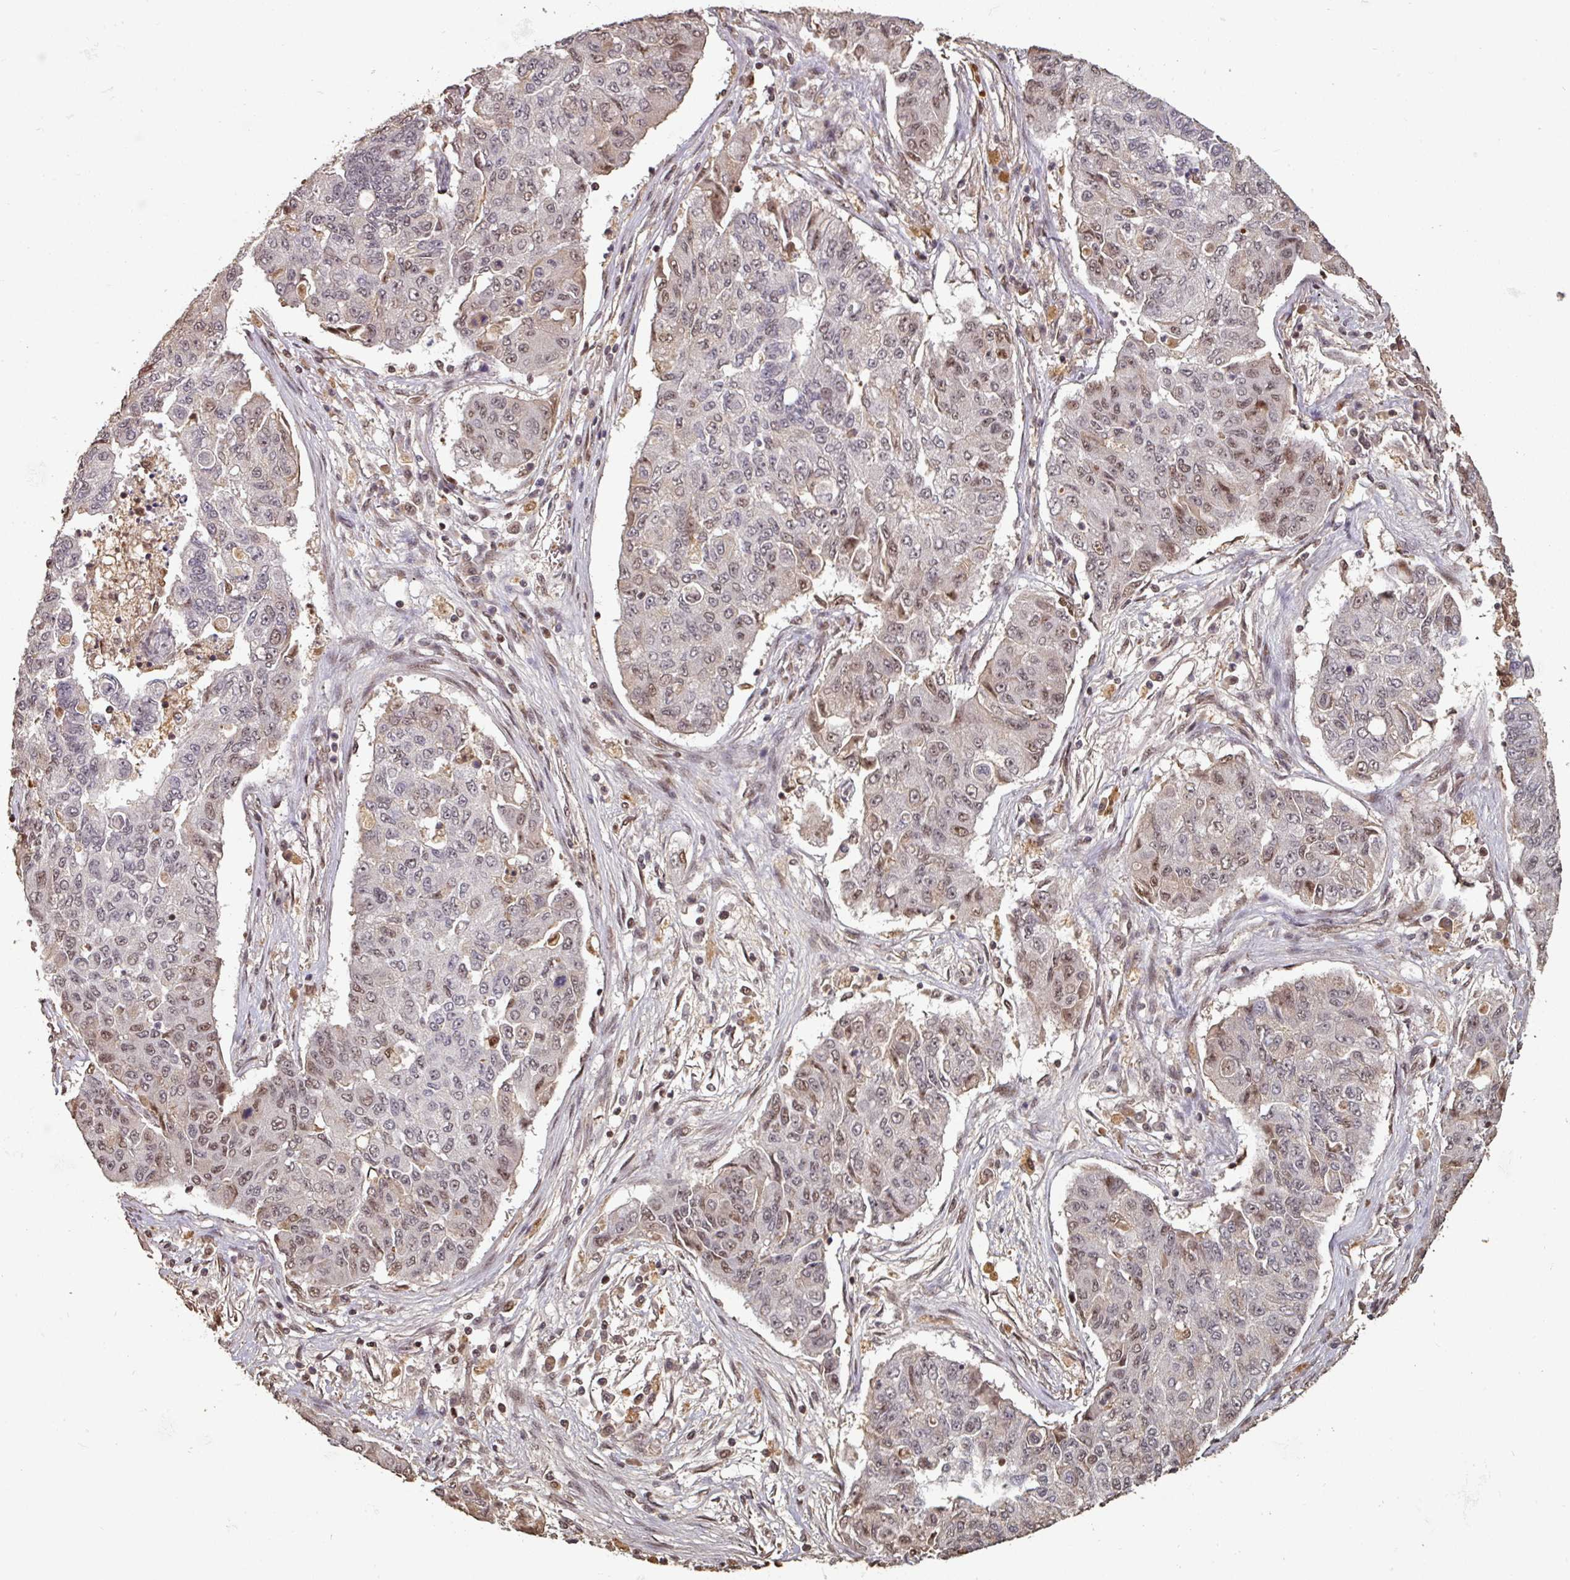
{"staining": {"intensity": "moderate", "quantity": "25%-75%", "location": "nuclear"}, "tissue": "lung cancer", "cell_type": "Tumor cells", "image_type": "cancer", "snomed": [{"axis": "morphology", "description": "Squamous cell carcinoma, NOS"}, {"axis": "topography", "description": "Lung"}], "caption": "Protein staining demonstrates moderate nuclear staining in about 25%-75% of tumor cells in squamous cell carcinoma (lung). (IHC, brightfield microscopy, high magnification).", "gene": "POLD1", "patient": {"sex": "male", "age": 74}}